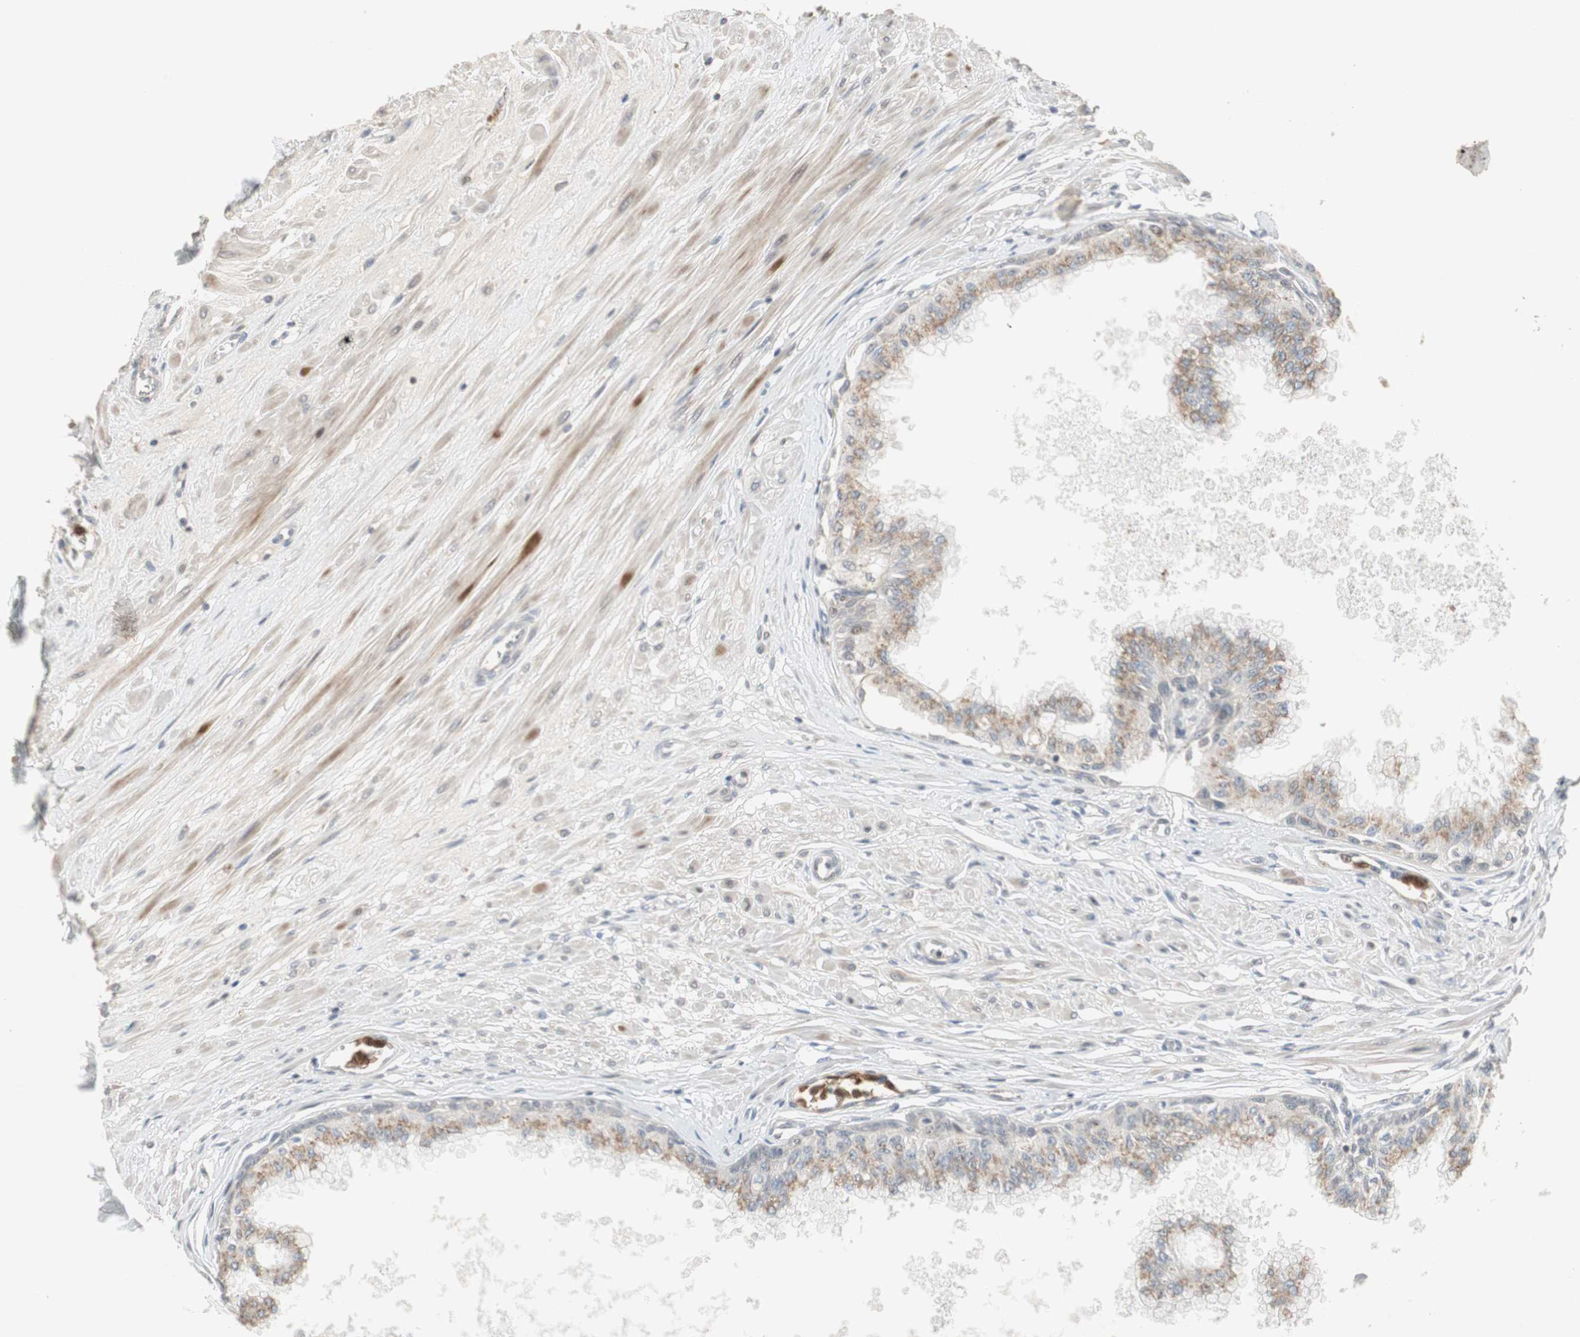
{"staining": {"intensity": "weak", "quantity": "<25%", "location": "cytoplasmic/membranous"}, "tissue": "prostate", "cell_type": "Glandular cells", "image_type": "normal", "snomed": [{"axis": "morphology", "description": "Normal tissue, NOS"}, {"axis": "topography", "description": "Prostate"}, {"axis": "topography", "description": "Seminal veicle"}], "caption": "IHC of normal human prostate shows no expression in glandular cells. The staining is performed using DAB brown chromogen with nuclei counter-stained in using hematoxylin.", "gene": "SNX4", "patient": {"sex": "male", "age": 60}}